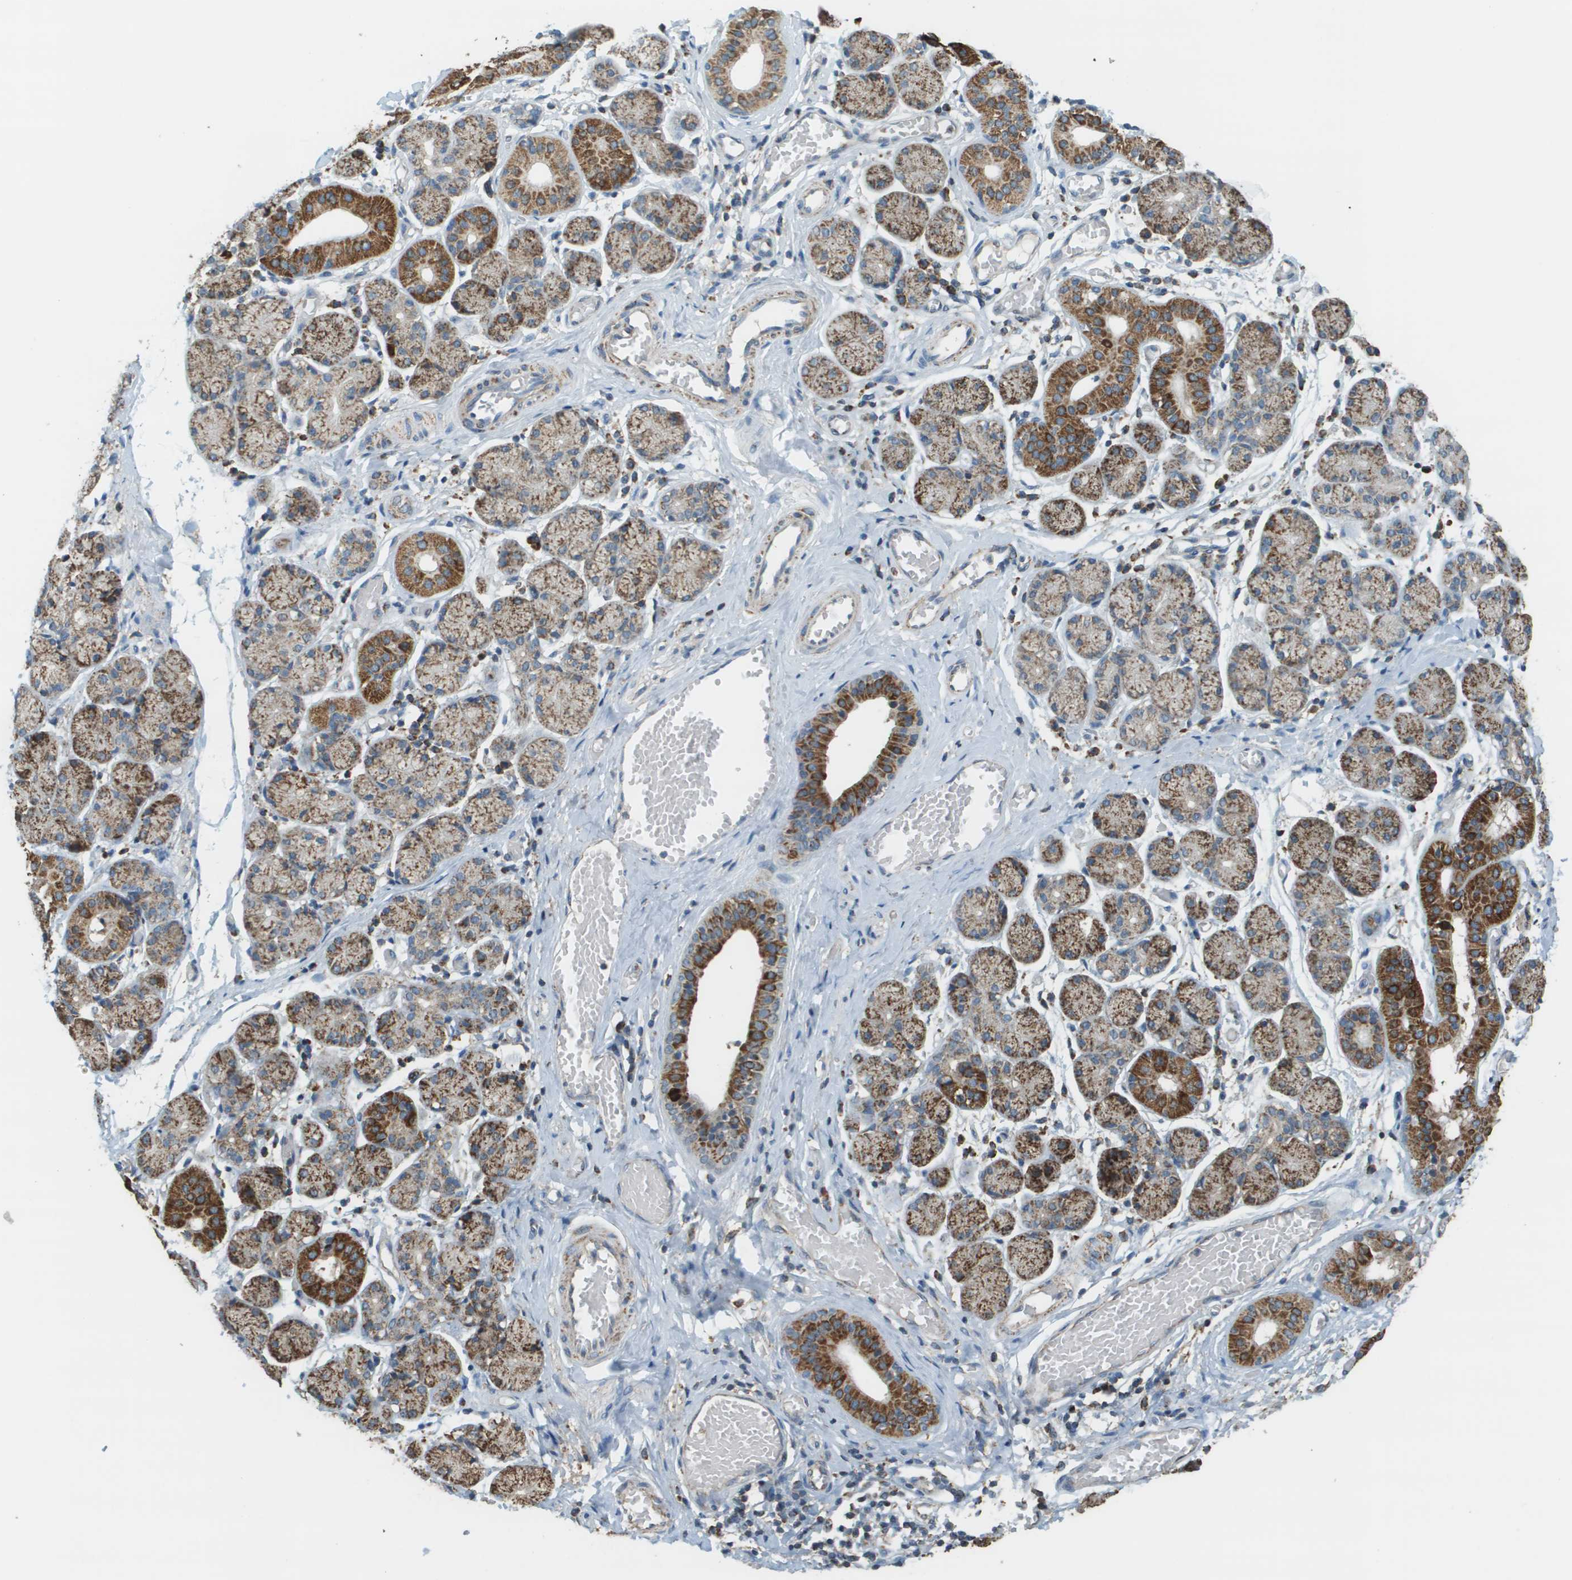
{"staining": {"intensity": "strong", "quantity": ">75%", "location": "cytoplasmic/membranous"}, "tissue": "salivary gland", "cell_type": "Glandular cells", "image_type": "normal", "snomed": [{"axis": "morphology", "description": "Normal tissue, NOS"}, {"axis": "topography", "description": "Salivary gland"}], "caption": "Normal salivary gland reveals strong cytoplasmic/membranous staining in approximately >75% of glandular cells (DAB (3,3'-diaminobenzidine) IHC with brightfield microscopy, high magnification)..", "gene": "FH", "patient": {"sex": "female", "age": 24}}